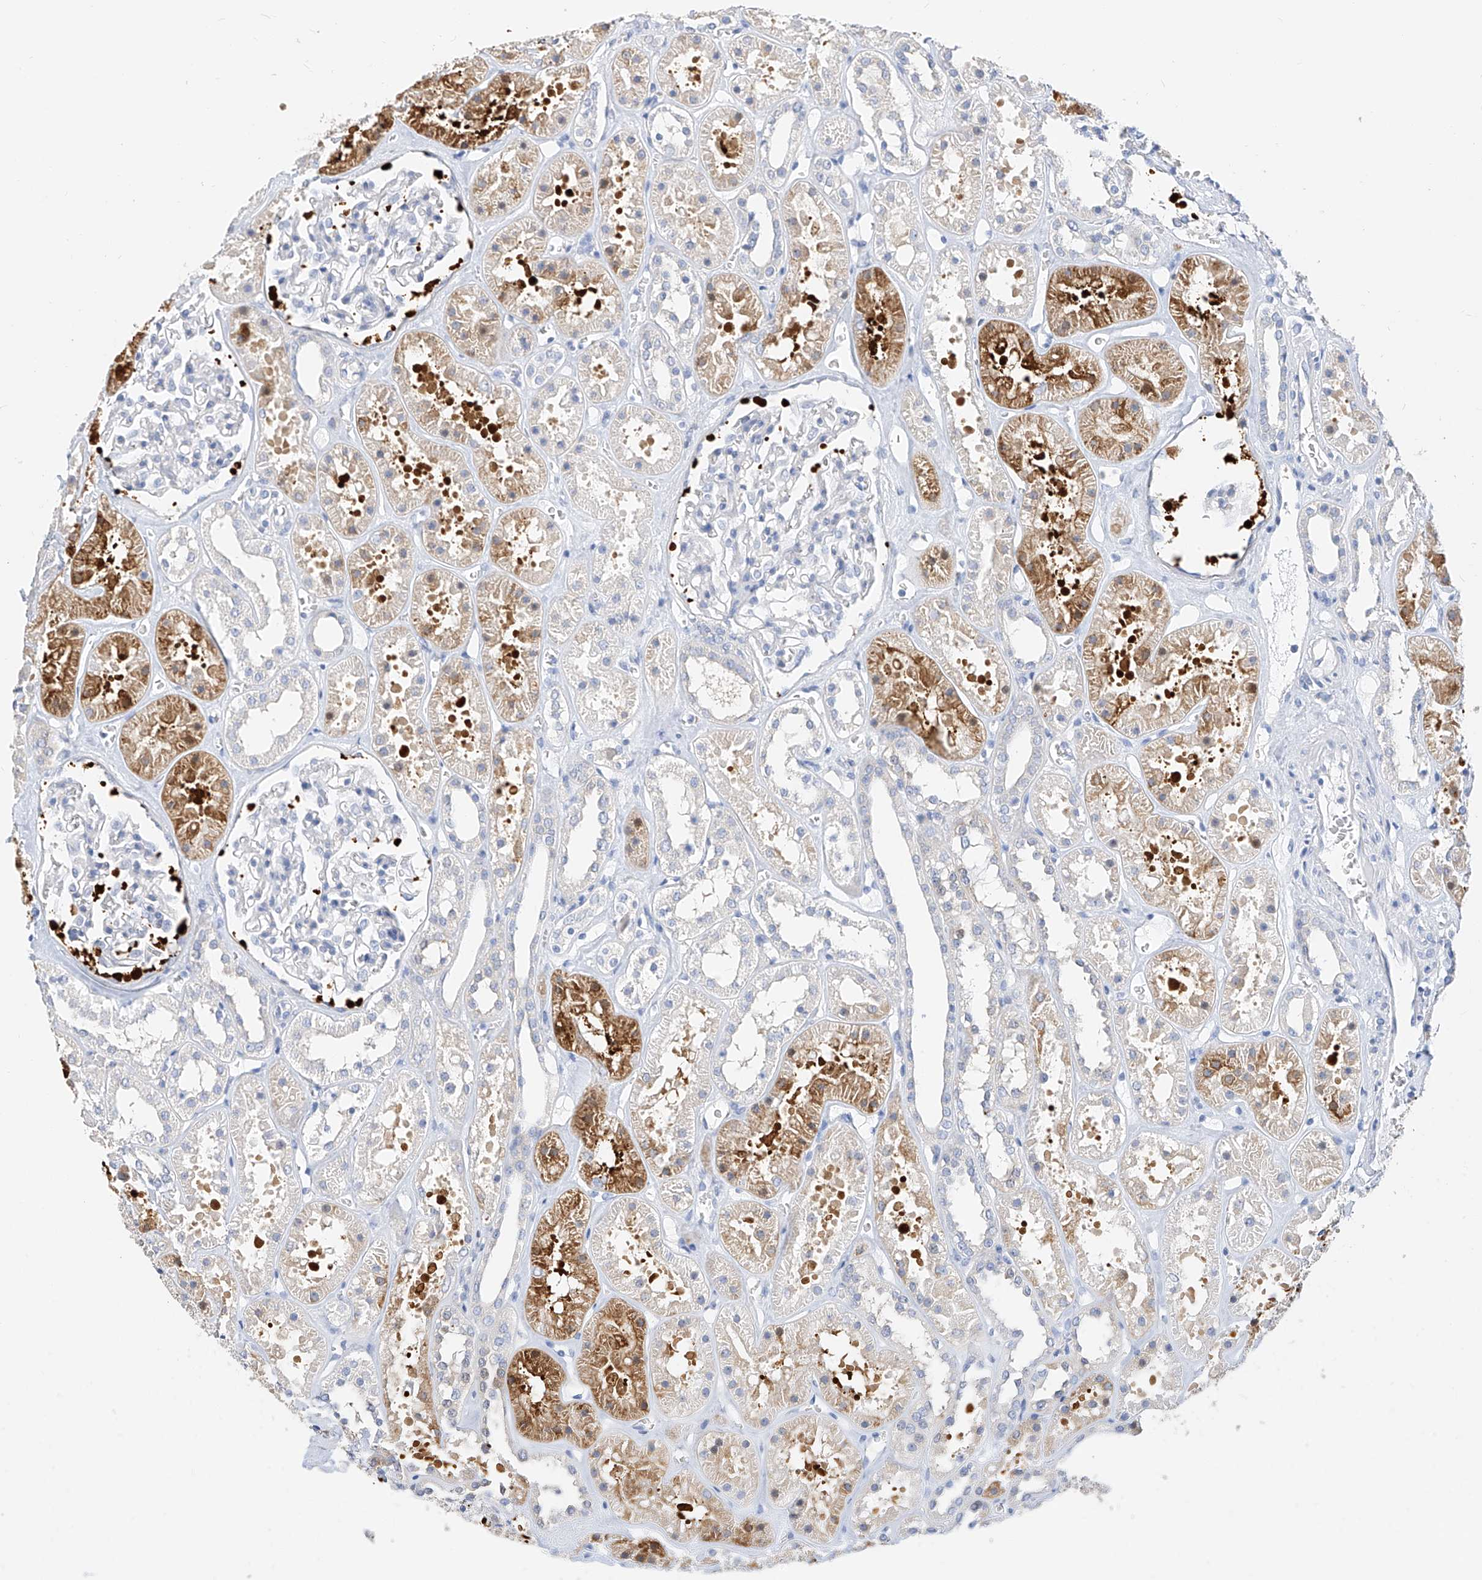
{"staining": {"intensity": "negative", "quantity": "none", "location": "none"}, "tissue": "kidney", "cell_type": "Cells in glomeruli", "image_type": "normal", "snomed": [{"axis": "morphology", "description": "Normal tissue, NOS"}, {"axis": "topography", "description": "Kidney"}], "caption": "DAB (3,3'-diaminobenzidine) immunohistochemical staining of benign kidney displays no significant expression in cells in glomeruli.", "gene": "ZZEF1", "patient": {"sex": "female", "age": 41}}